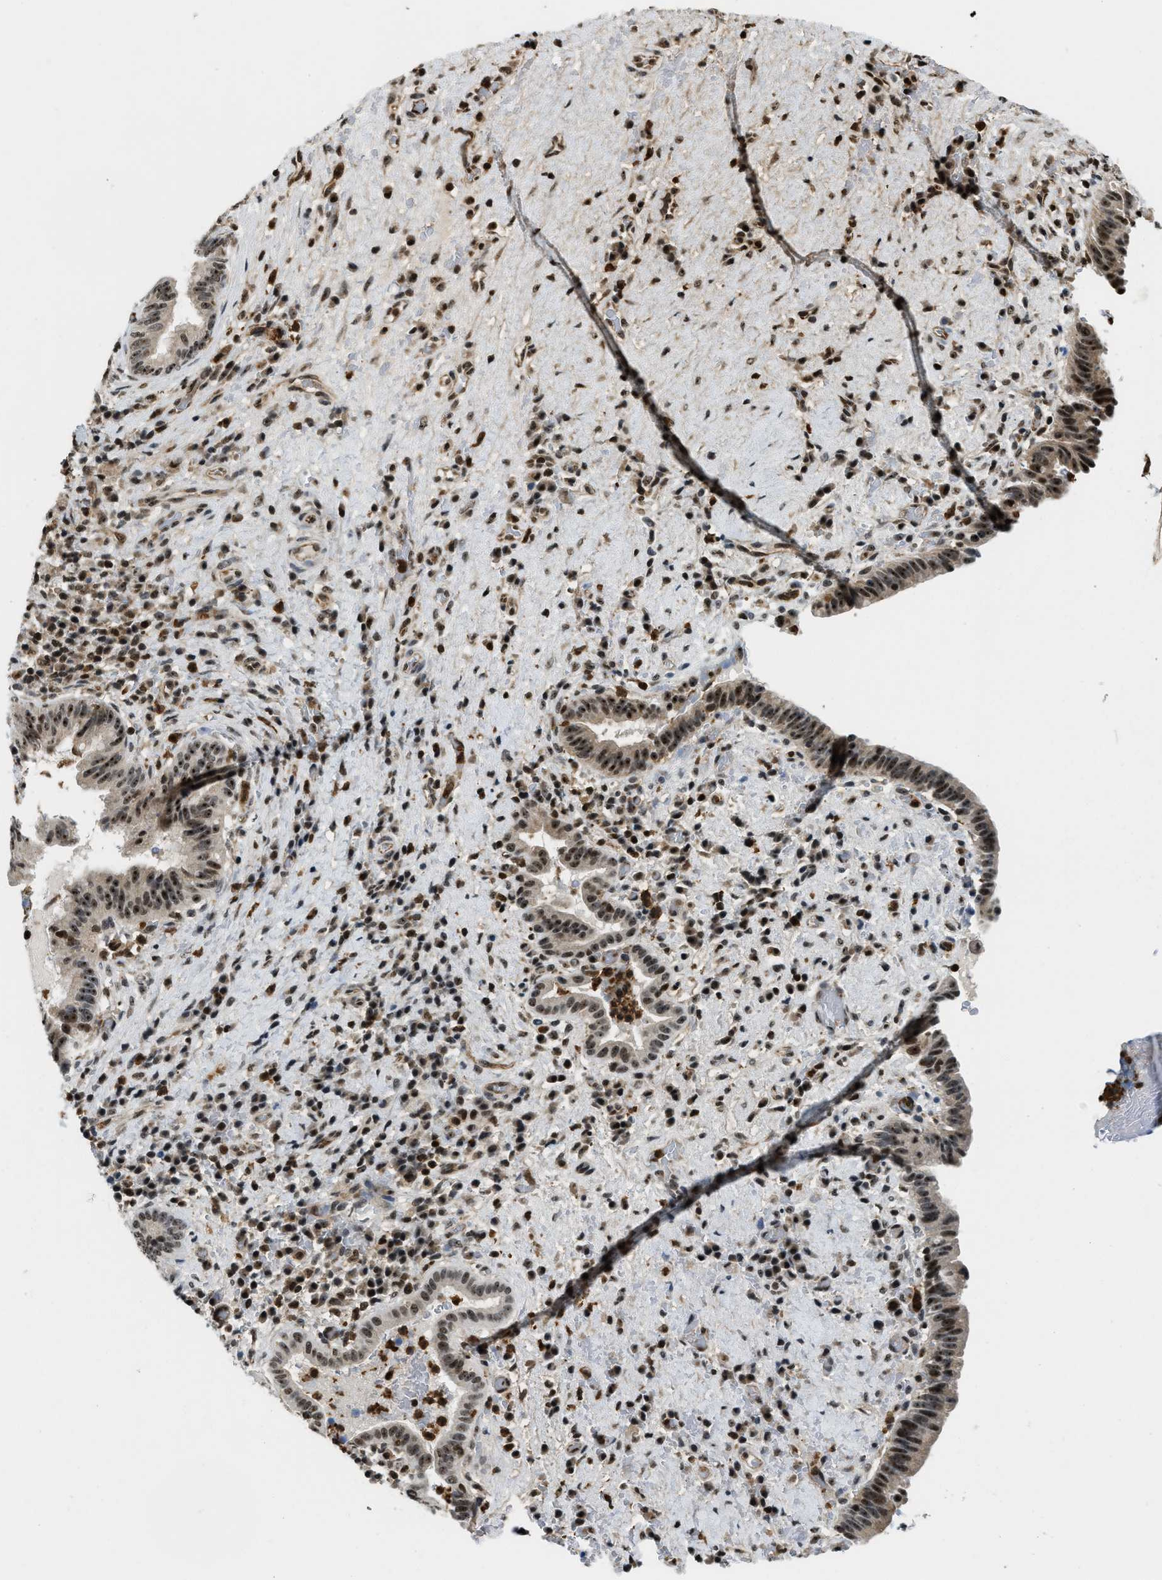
{"staining": {"intensity": "moderate", "quantity": ">75%", "location": "nuclear"}, "tissue": "liver cancer", "cell_type": "Tumor cells", "image_type": "cancer", "snomed": [{"axis": "morphology", "description": "Cholangiocarcinoma"}, {"axis": "topography", "description": "Liver"}], "caption": "Protein staining shows moderate nuclear positivity in approximately >75% of tumor cells in liver cancer.", "gene": "E2F1", "patient": {"sex": "female", "age": 38}}